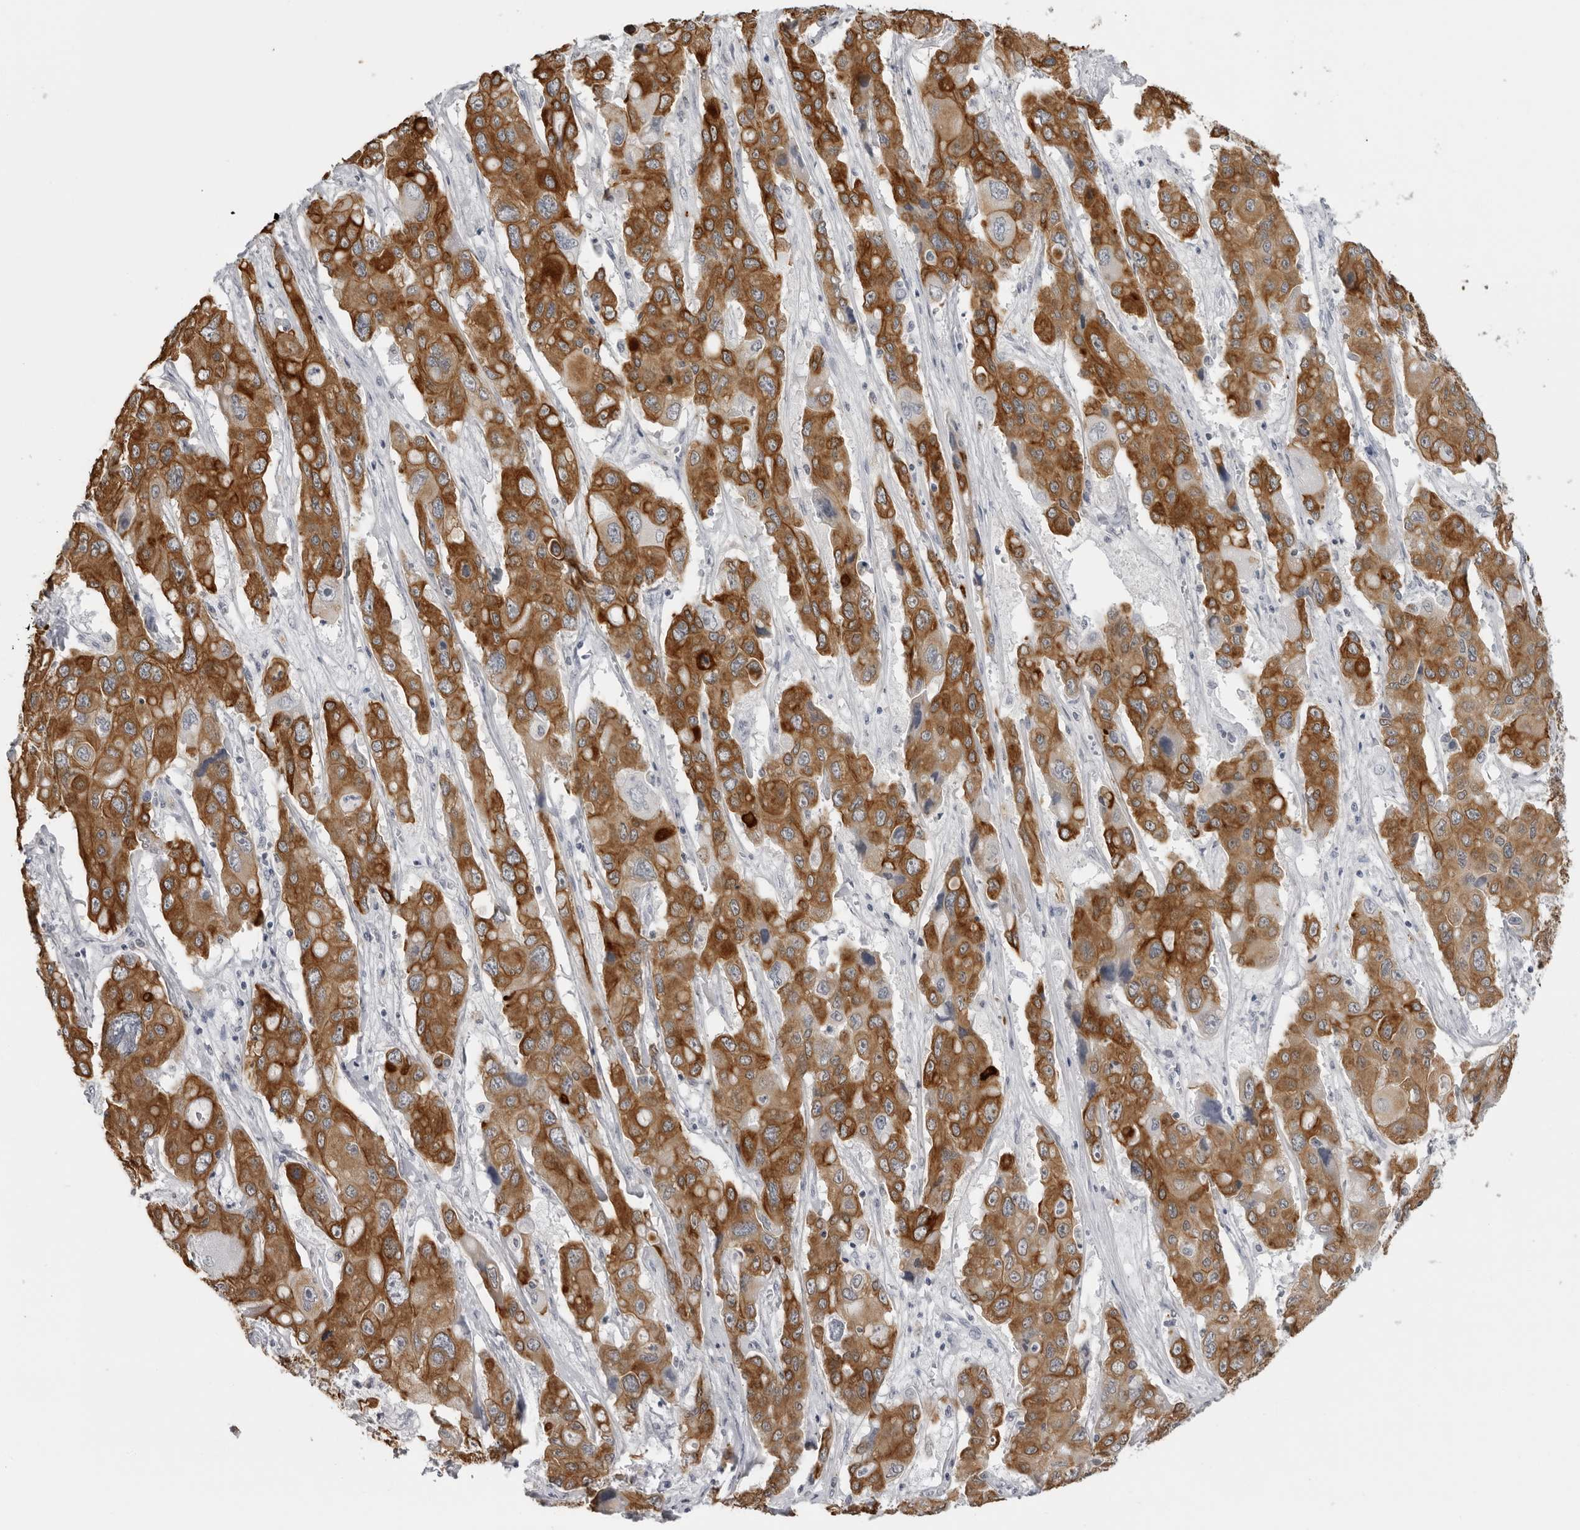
{"staining": {"intensity": "moderate", "quantity": ">75%", "location": "cytoplasmic/membranous"}, "tissue": "liver cancer", "cell_type": "Tumor cells", "image_type": "cancer", "snomed": [{"axis": "morphology", "description": "Cholangiocarcinoma"}, {"axis": "topography", "description": "Liver"}], "caption": "Approximately >75% of tumor cells in liver cancer (cholangiocarcinoma) reveal moderate cytoplasmic/membranous protein positivity as visualized by brown immunohistochemical staining.", "gene": "SERPINF2", "patient": {"sex": "male", "age": 67}}